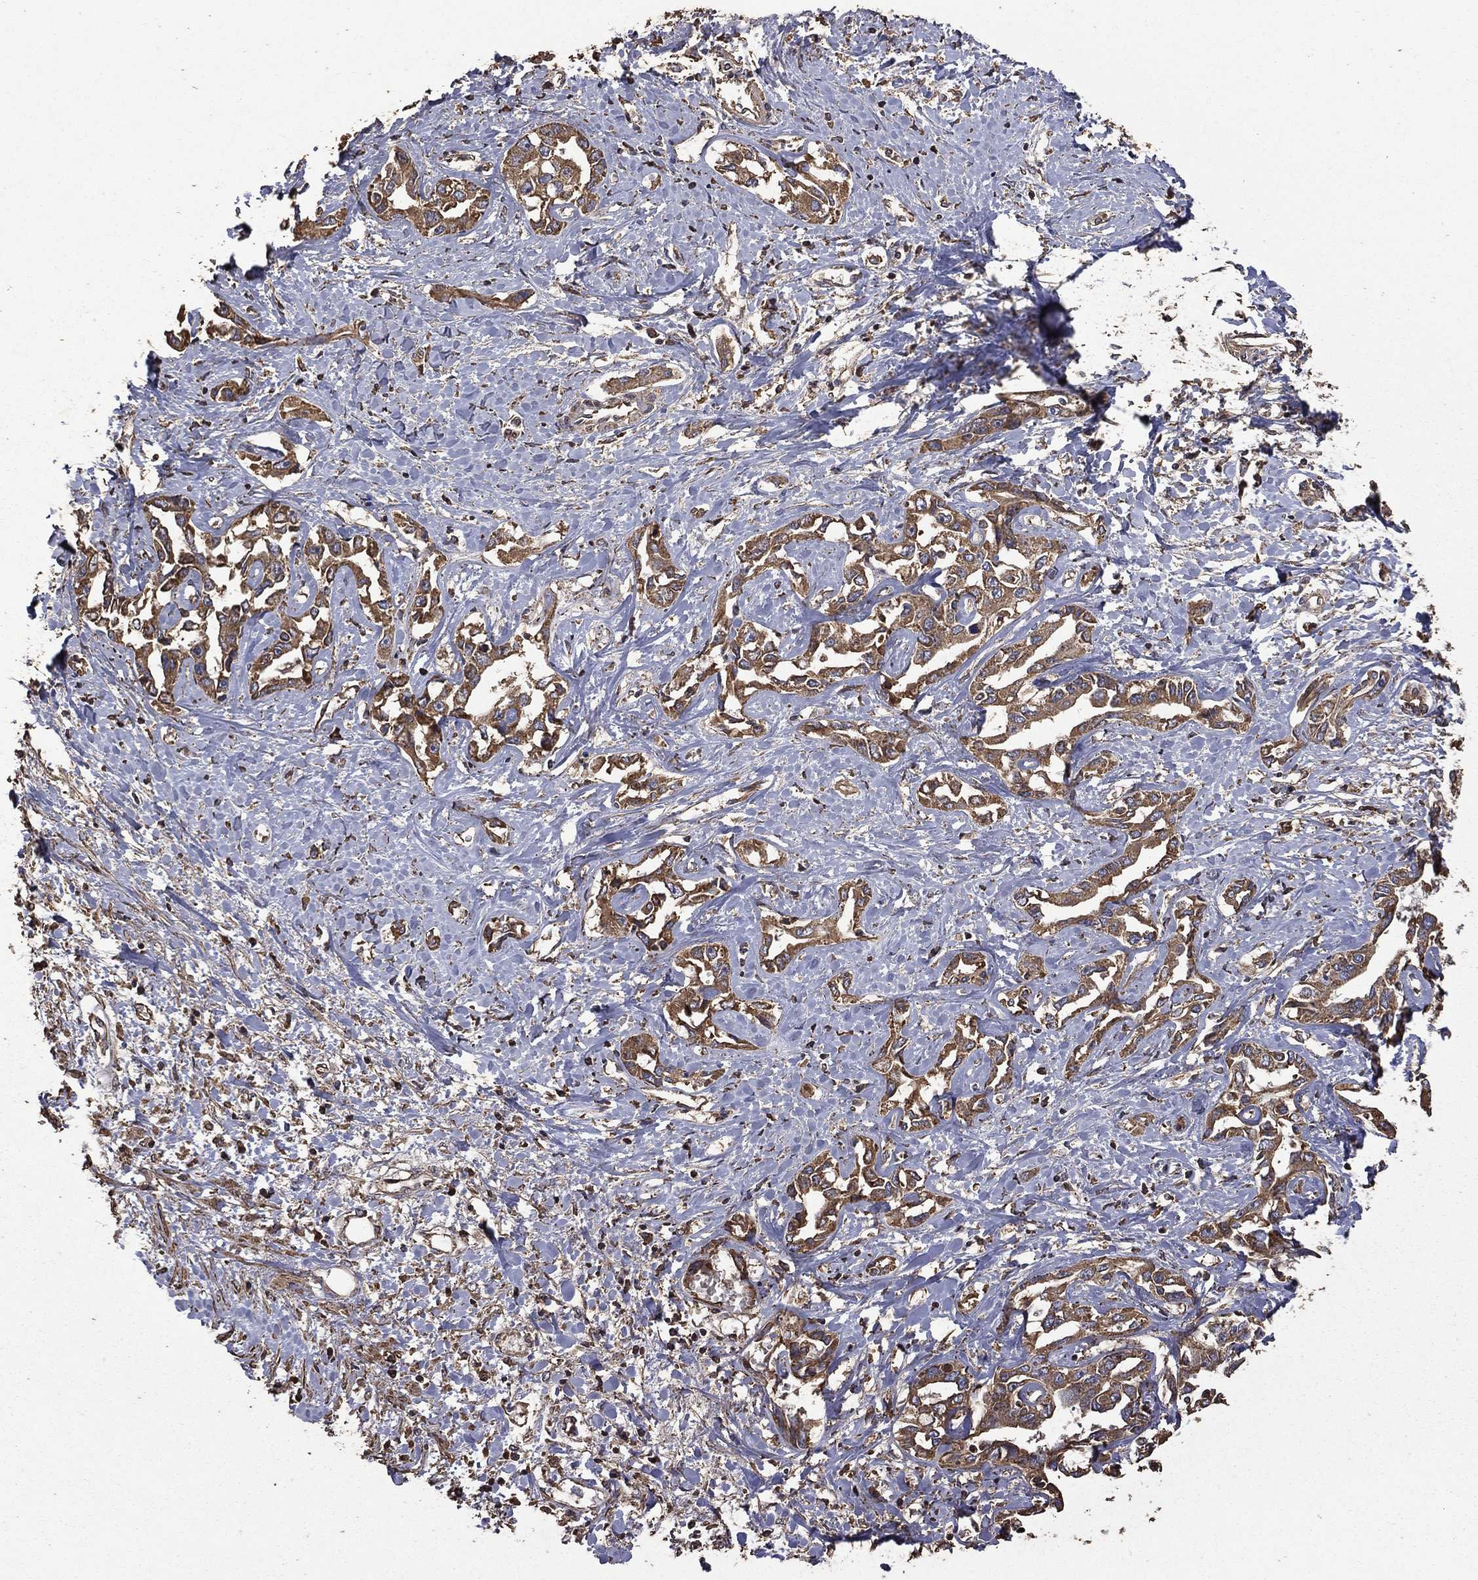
{"staining": {"intensity": "strong", "quantity": ">75%", "location": "cytoplasmic/membranous"}, "tissue": "liver cancer", "cell_type": "Tumor cells", "image_type": "cancer", "snomed": [{"axis": "morphology", "description": "Cholangiocarcinoma"}, {"axis": "topography", "description": "Liver"}], "caption": "Immunohistochemistry (IHC) (DAB (3,3'-diaminobenzidine)) staining of liver cholangiocarcinoma reveals strong cytoplasmic/membranous protein positivity in about >75% of tumor cells.", "gene": "METTL27", "patient": {"sex": "male", "age": 59}}